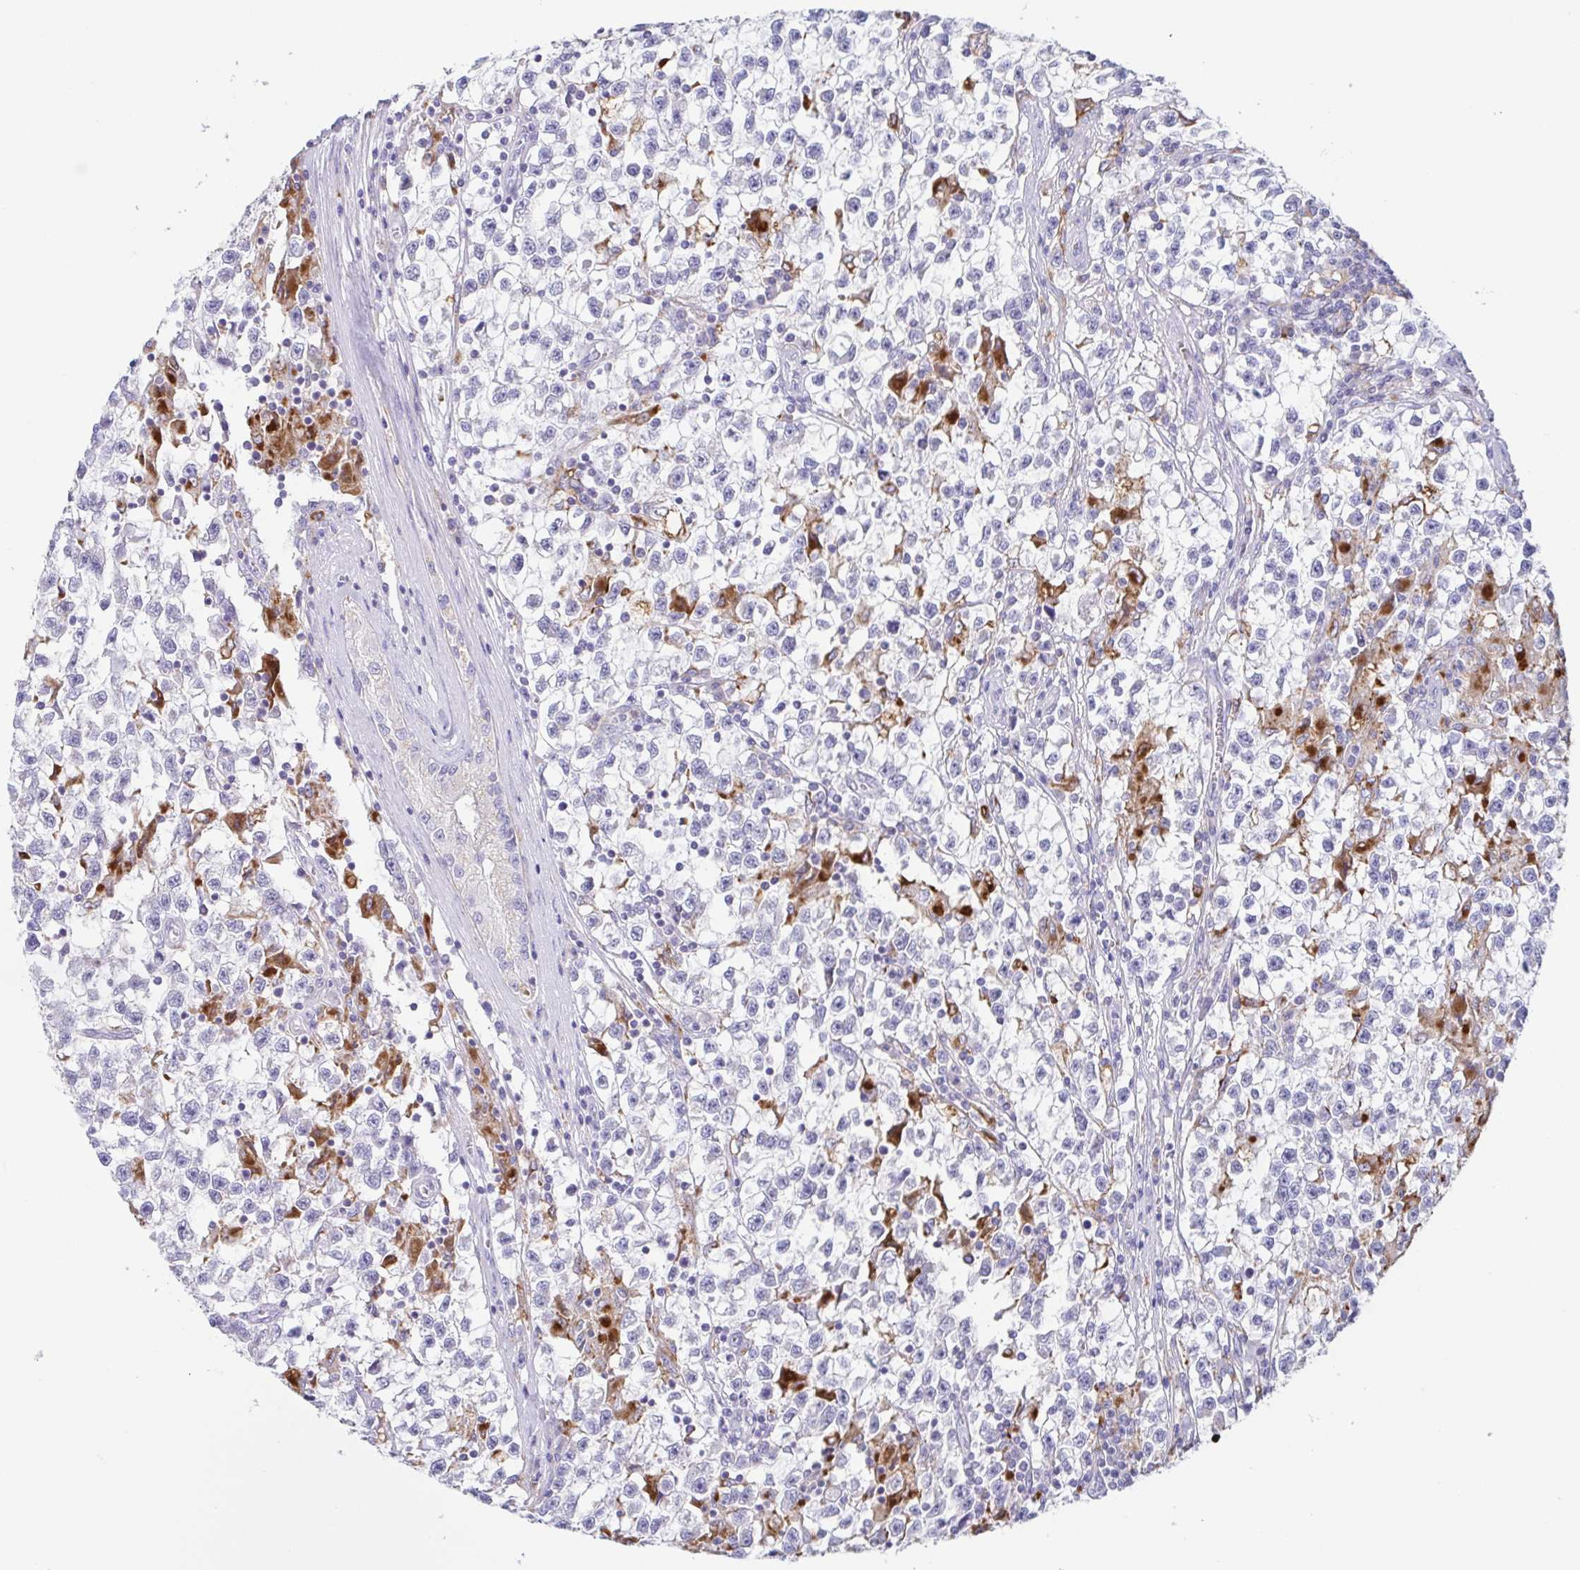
{"staining": {"intensity": "negative", "quantity": "none", "location": "none"}, "tissue": "testis cancer", "cell_type": "Tumor cells", "image_type": "cancer", "snomed": [{"axis": "morphology", "description": "Seminoma, NOS"}, {"axis": "topography", "description": "Testis"}], "caption": "Photomicrograph shows no protein expression in tumor cells of seminoma (testis) tissue.", "gene": "ATP6V1G2", "patient": {"sex": "male", "age": 31}}